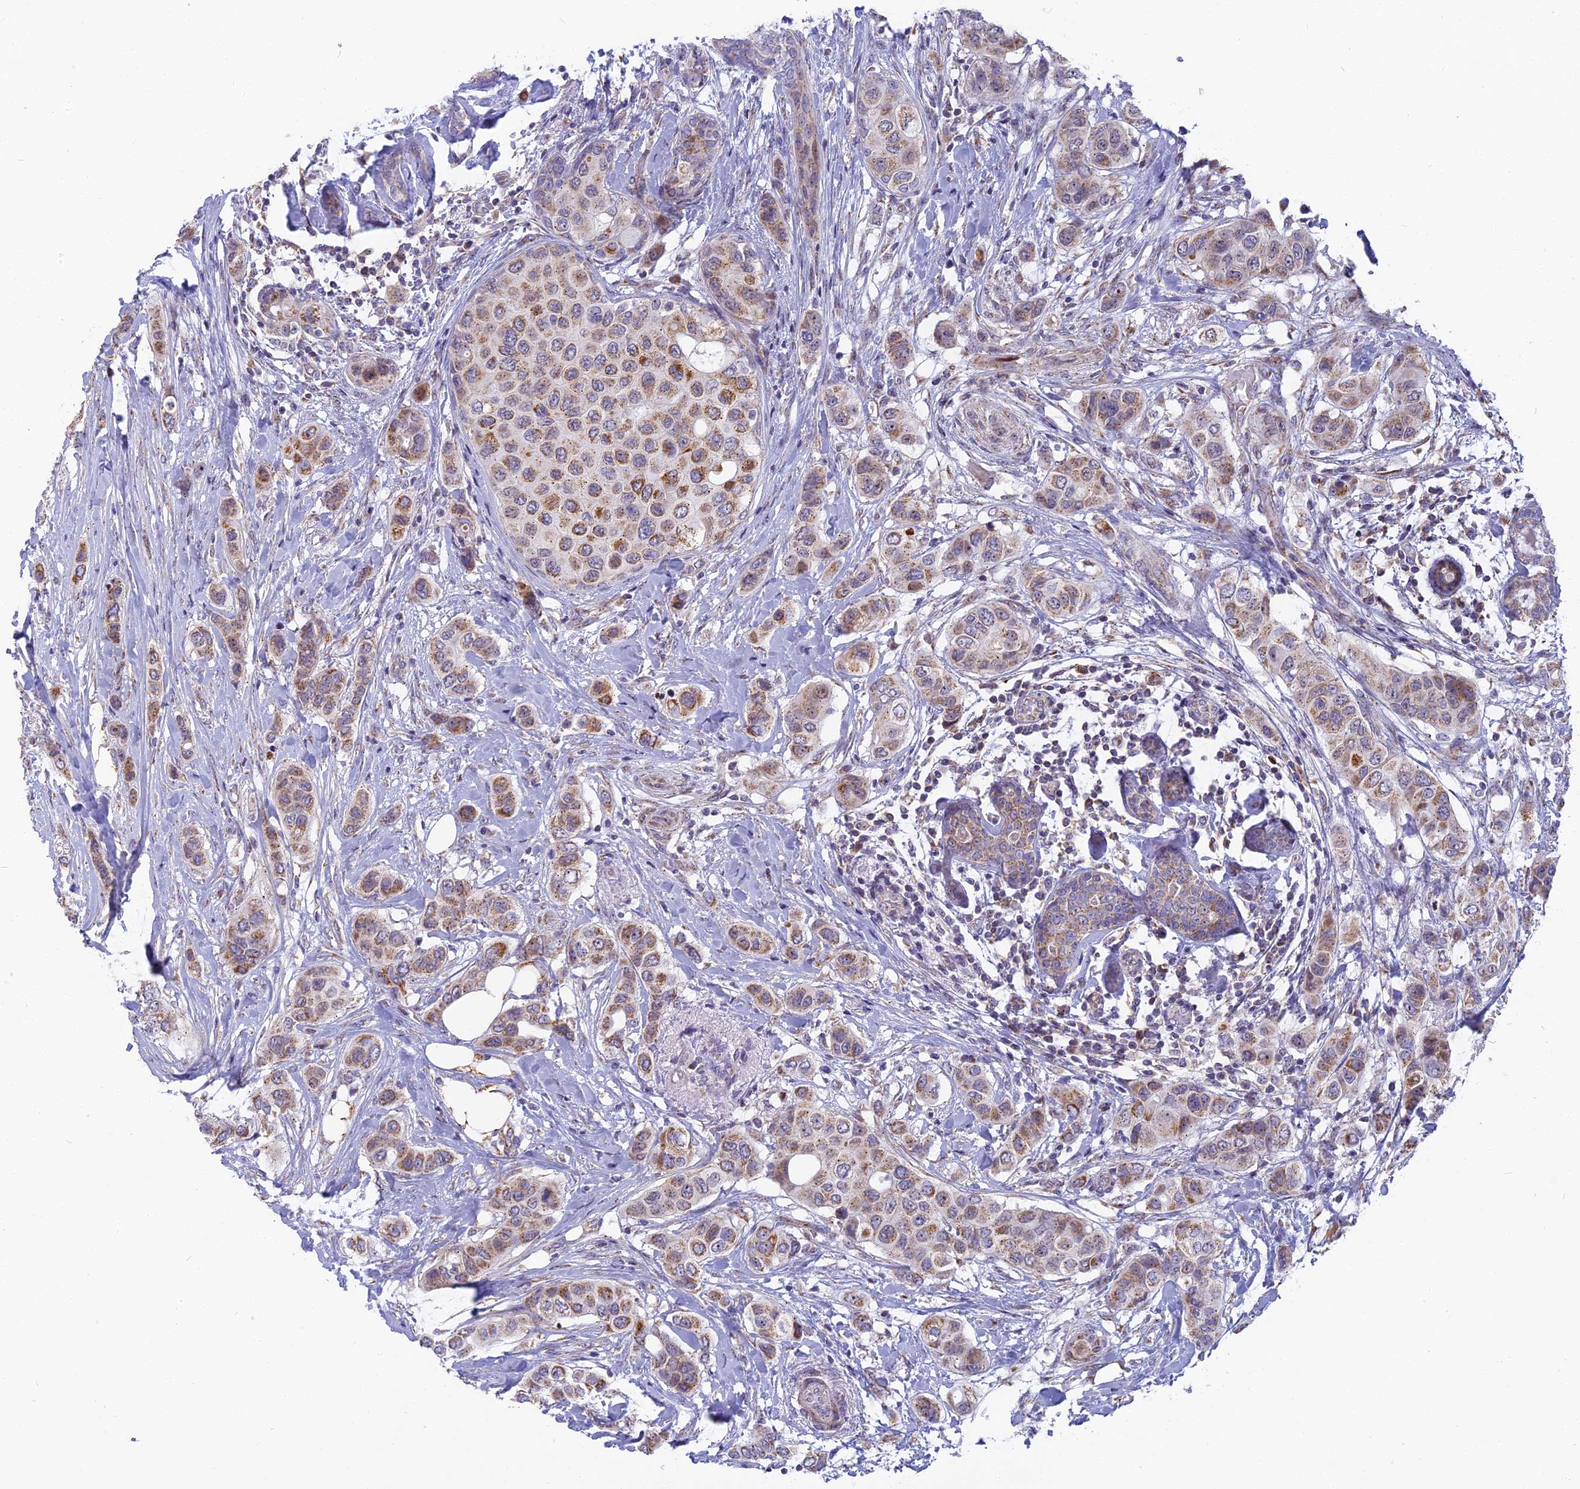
{"staining": {"intensity": "moderate", "quantity": ">75%", "location": "cytoplasmic/membranous"}, "tissue": "breast cancer", "cell_type": "Tumor cells", "image_type": "cancer", "snomed": [{"axis": "morphology", "description": "Lobular carcinoma"}, {"axis": "topography", "description": "Breast"}], "caption": "Protein expression analysis of breast lobular carcinoma demonstrates moderate cytoplasmic/membranous positivity in approximately >75% of tumor cells.", "gene": "DTWD1", "patient": {"sex": "female", "age": 51}}